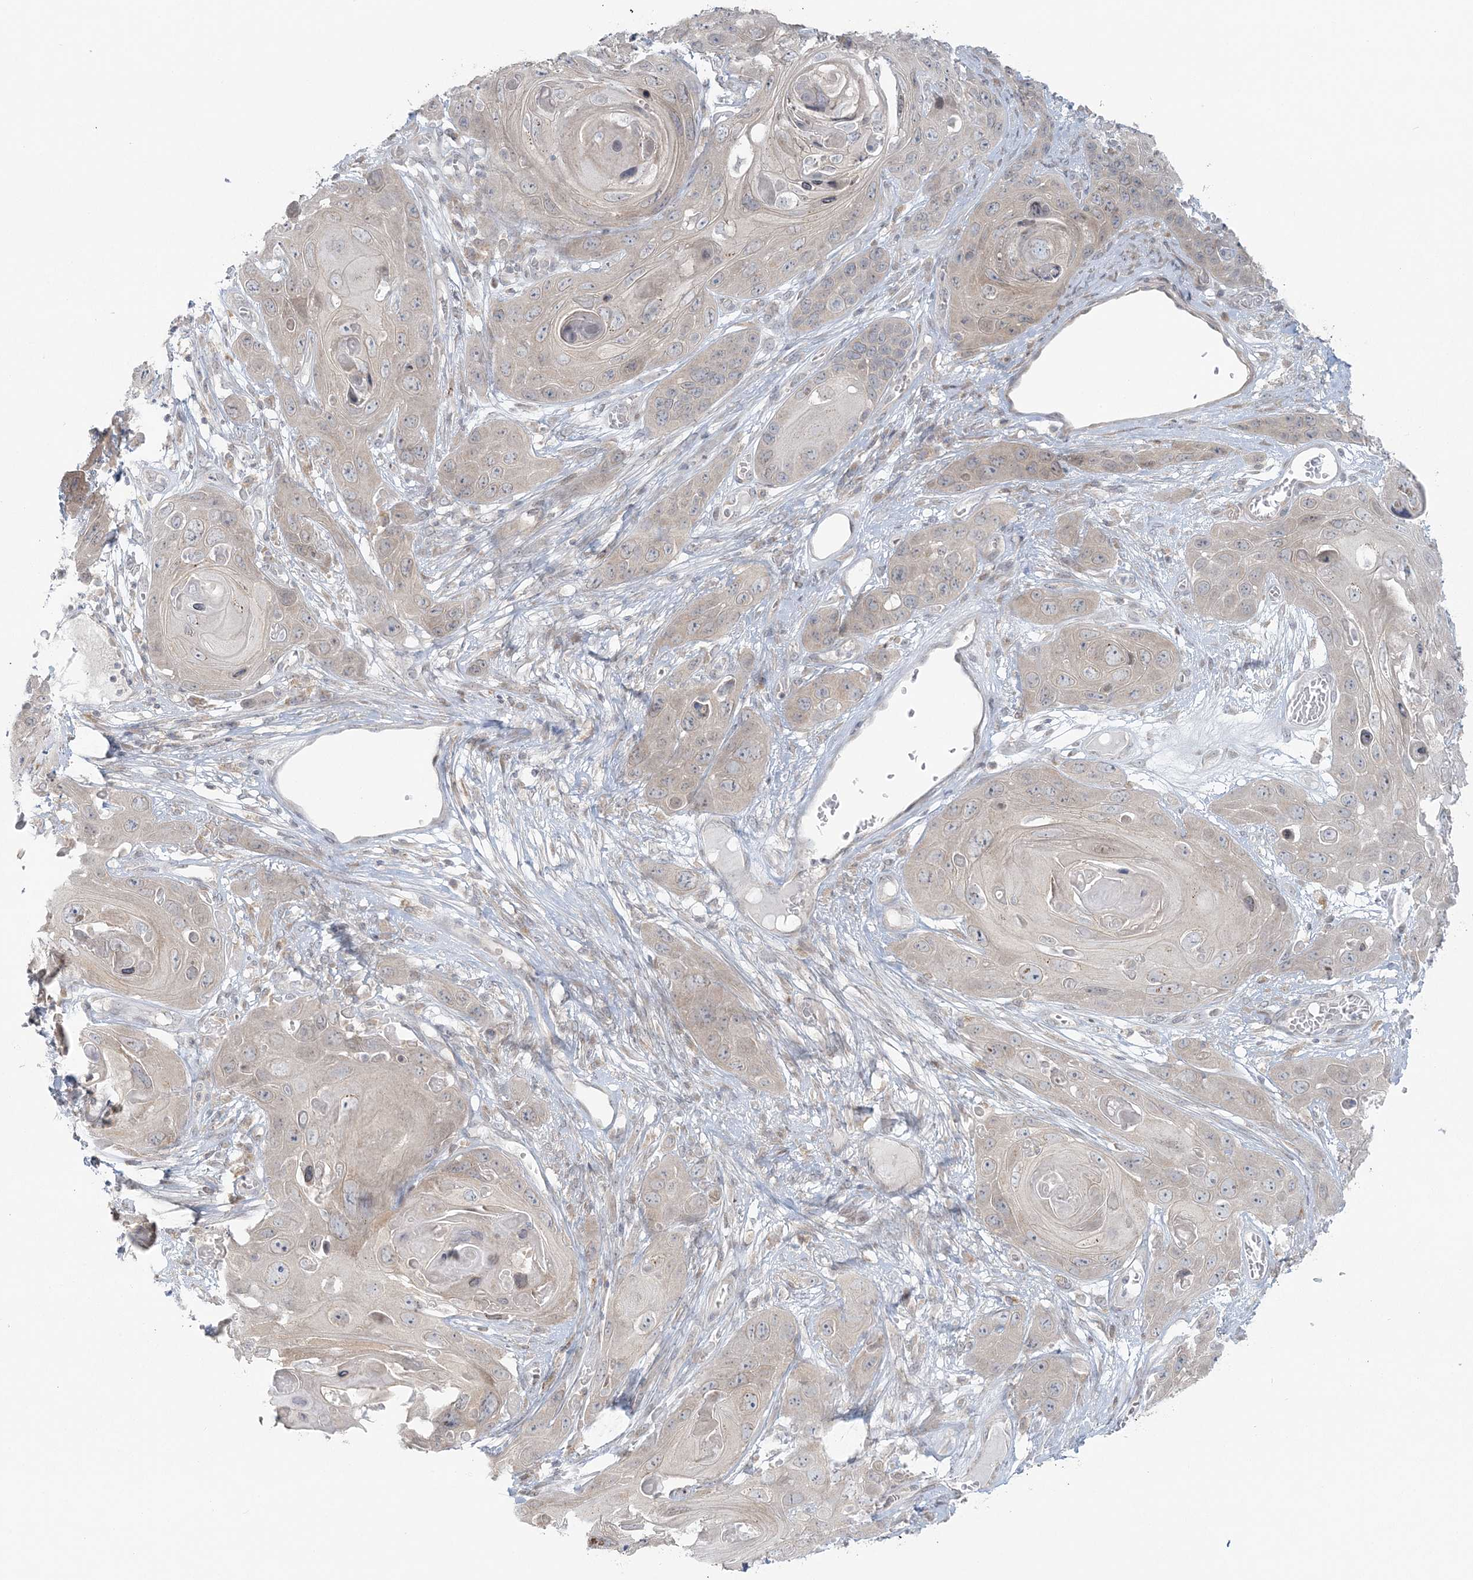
{"staining": {"intensity": "negative", "quantity": "none", "location": "none"}, "tissue": "skin cancer", "cell_type": "Tumor cells", "image_type": "cancer", "snomed": [{"axis": "morphology", "description": "Squamous cell carcinoma, NOS"}, {"axis": "topography", "description": "Skin"}], "caption": "Protein analysis of skin cancer displays no significant positivity in tumor cells.", "gene": "BLTP3A", "patient": {"sex": "male", "age": 55}}